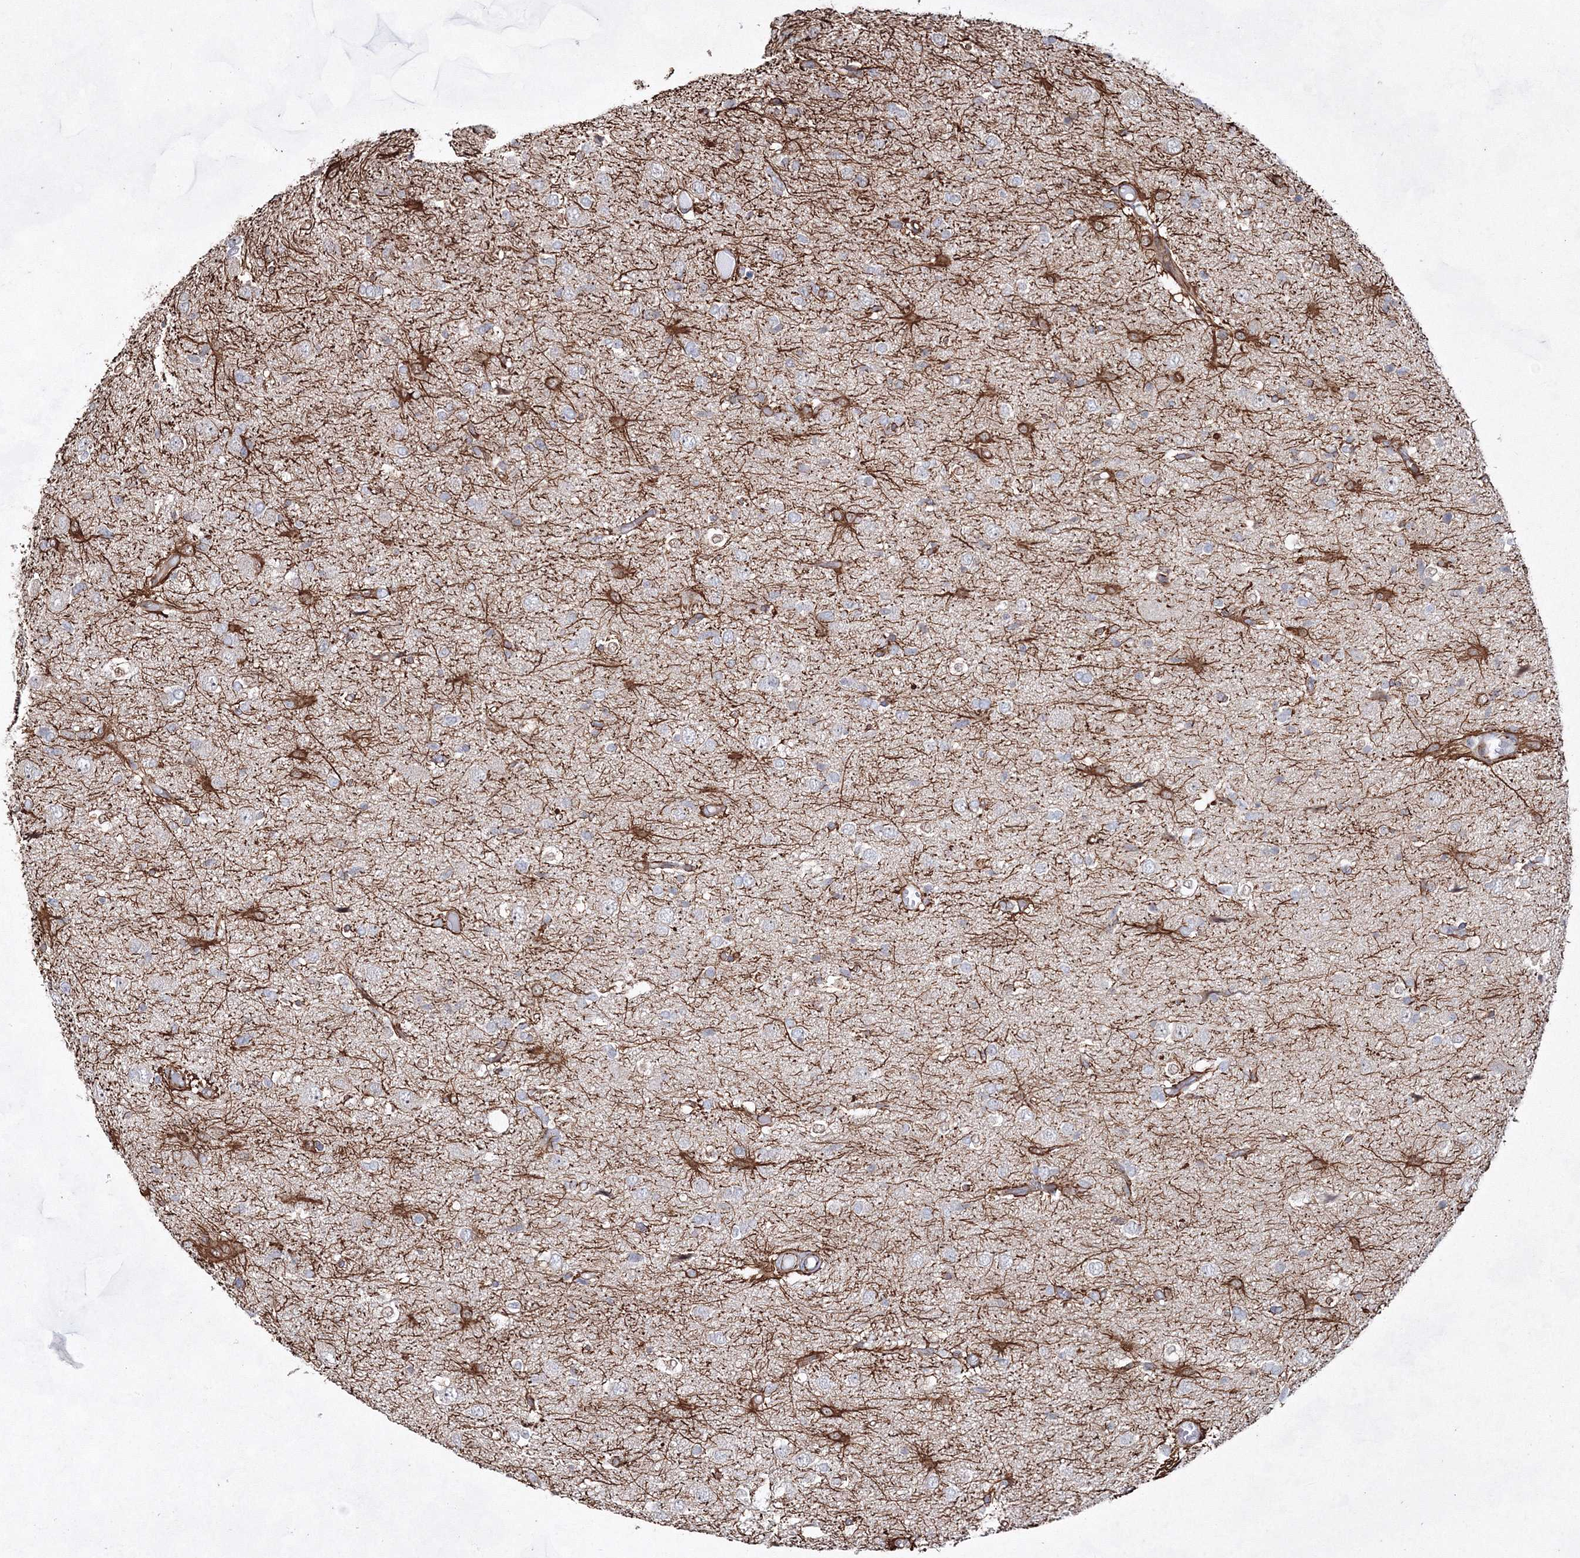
{"staining": {"intensity": "weak", "quantity": "<25%", "location": "cytoplasmic/membranous"}, "tissue": "glioma", "cell_type": "Tumor cells", "image_type": "cancer", "snomed": [{"axis": "morphology", "description": "Glioma, malignant, High grade"}, {"axis": "topography", "description": "Brain"}], "caption": "Immunohistochemical staining of human glioma exhibits no significant staining in tumor cells.", "gene": "SNIP1", "patient": {"sex": "female", "age": 59}}